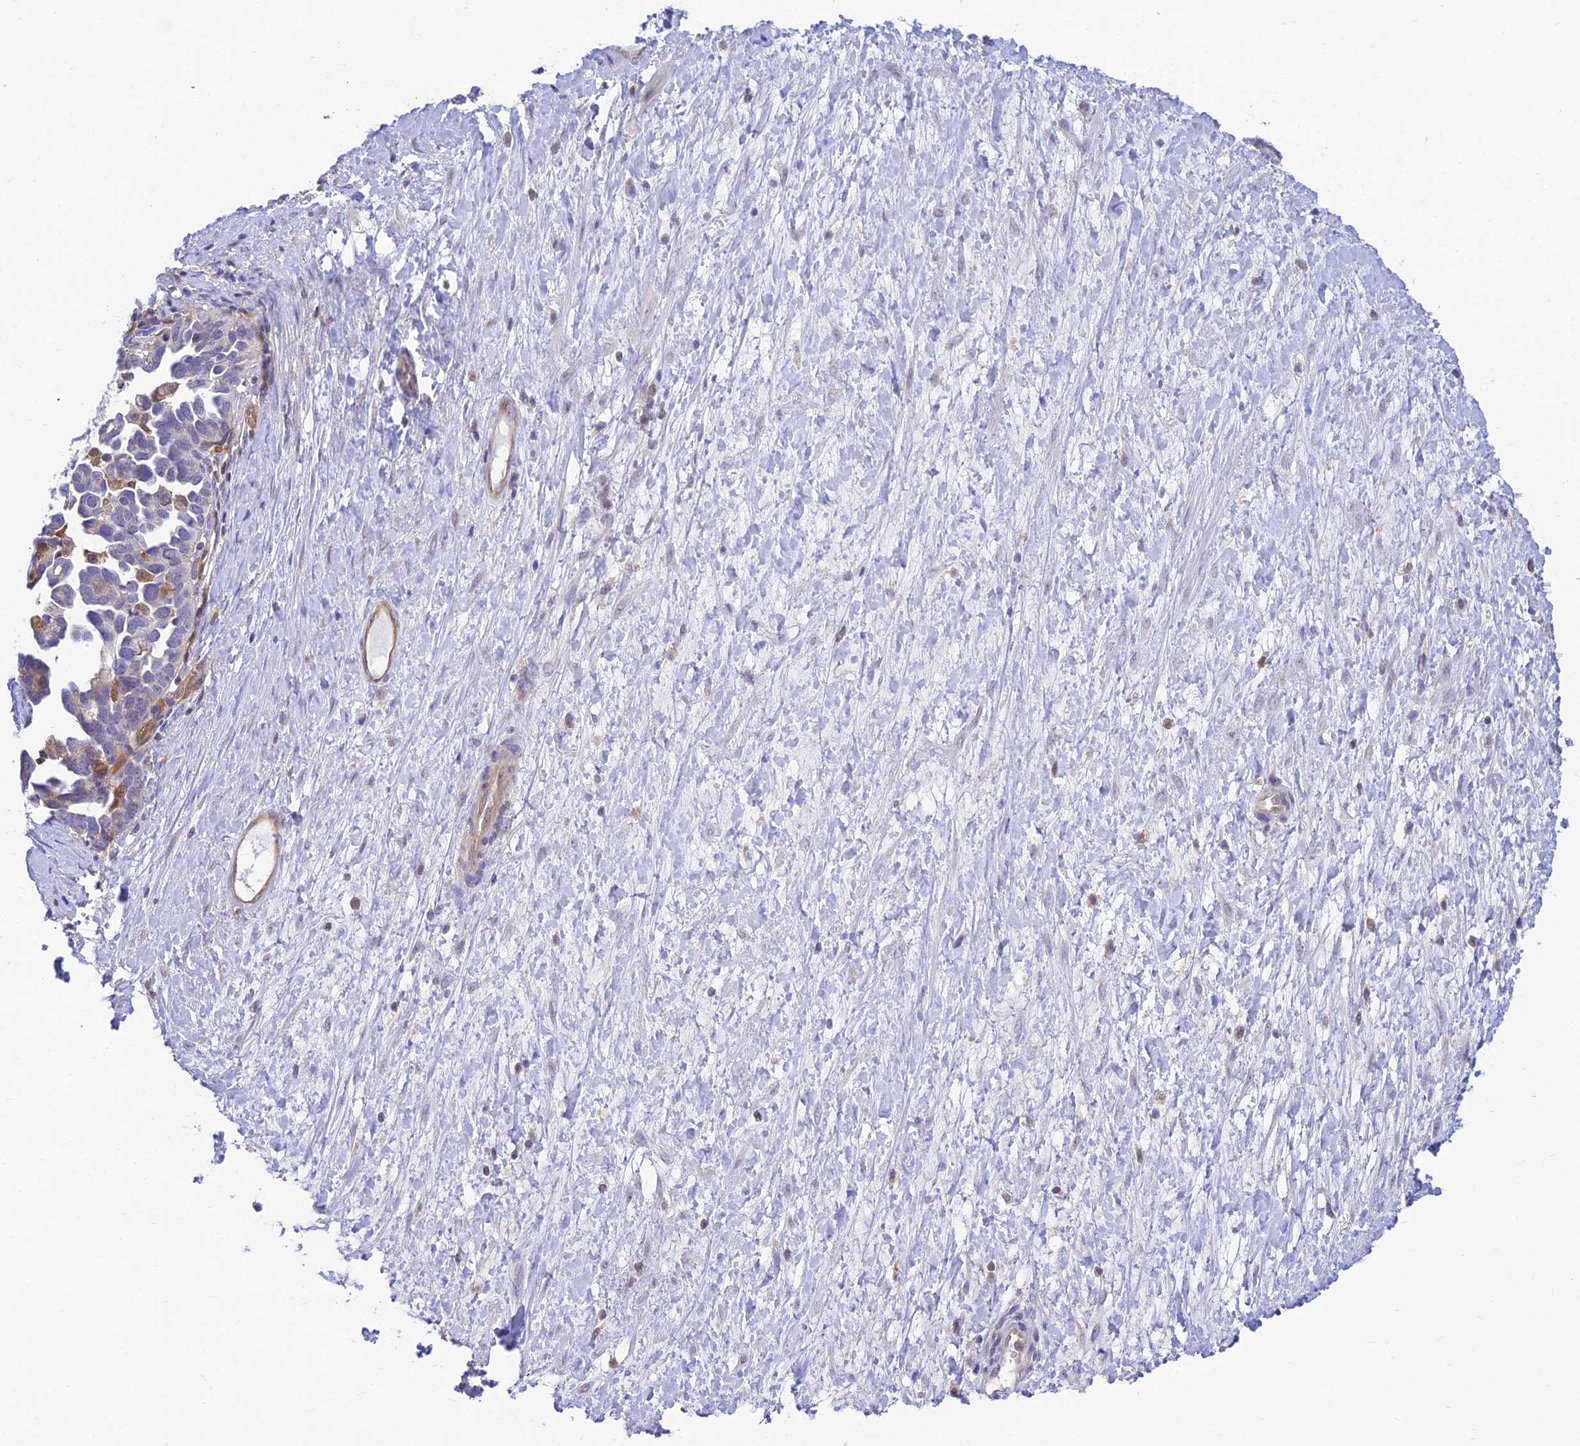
{"staining": {"intensity": "negative", "quantity": "none", "location": "none"}, "tissue": "ovarian cancer", "cell_type": "Tumor cells", "image_type": "cancer", "snomed": [{"axis": "morphology", "description": "Cystadenocarcinoma, serous, NOS"}, {"axis": "topography", "description": "Ovary"}], "caption": "Tumor cells are negative for brown protein staining in serous cystadenocarcinoma (ovarian). (DAB (3,3'-diaminobenzidine) IHC, high magnification).", "gene": "LYSMD2", "patient": {"sex": "female", "age": 54}}